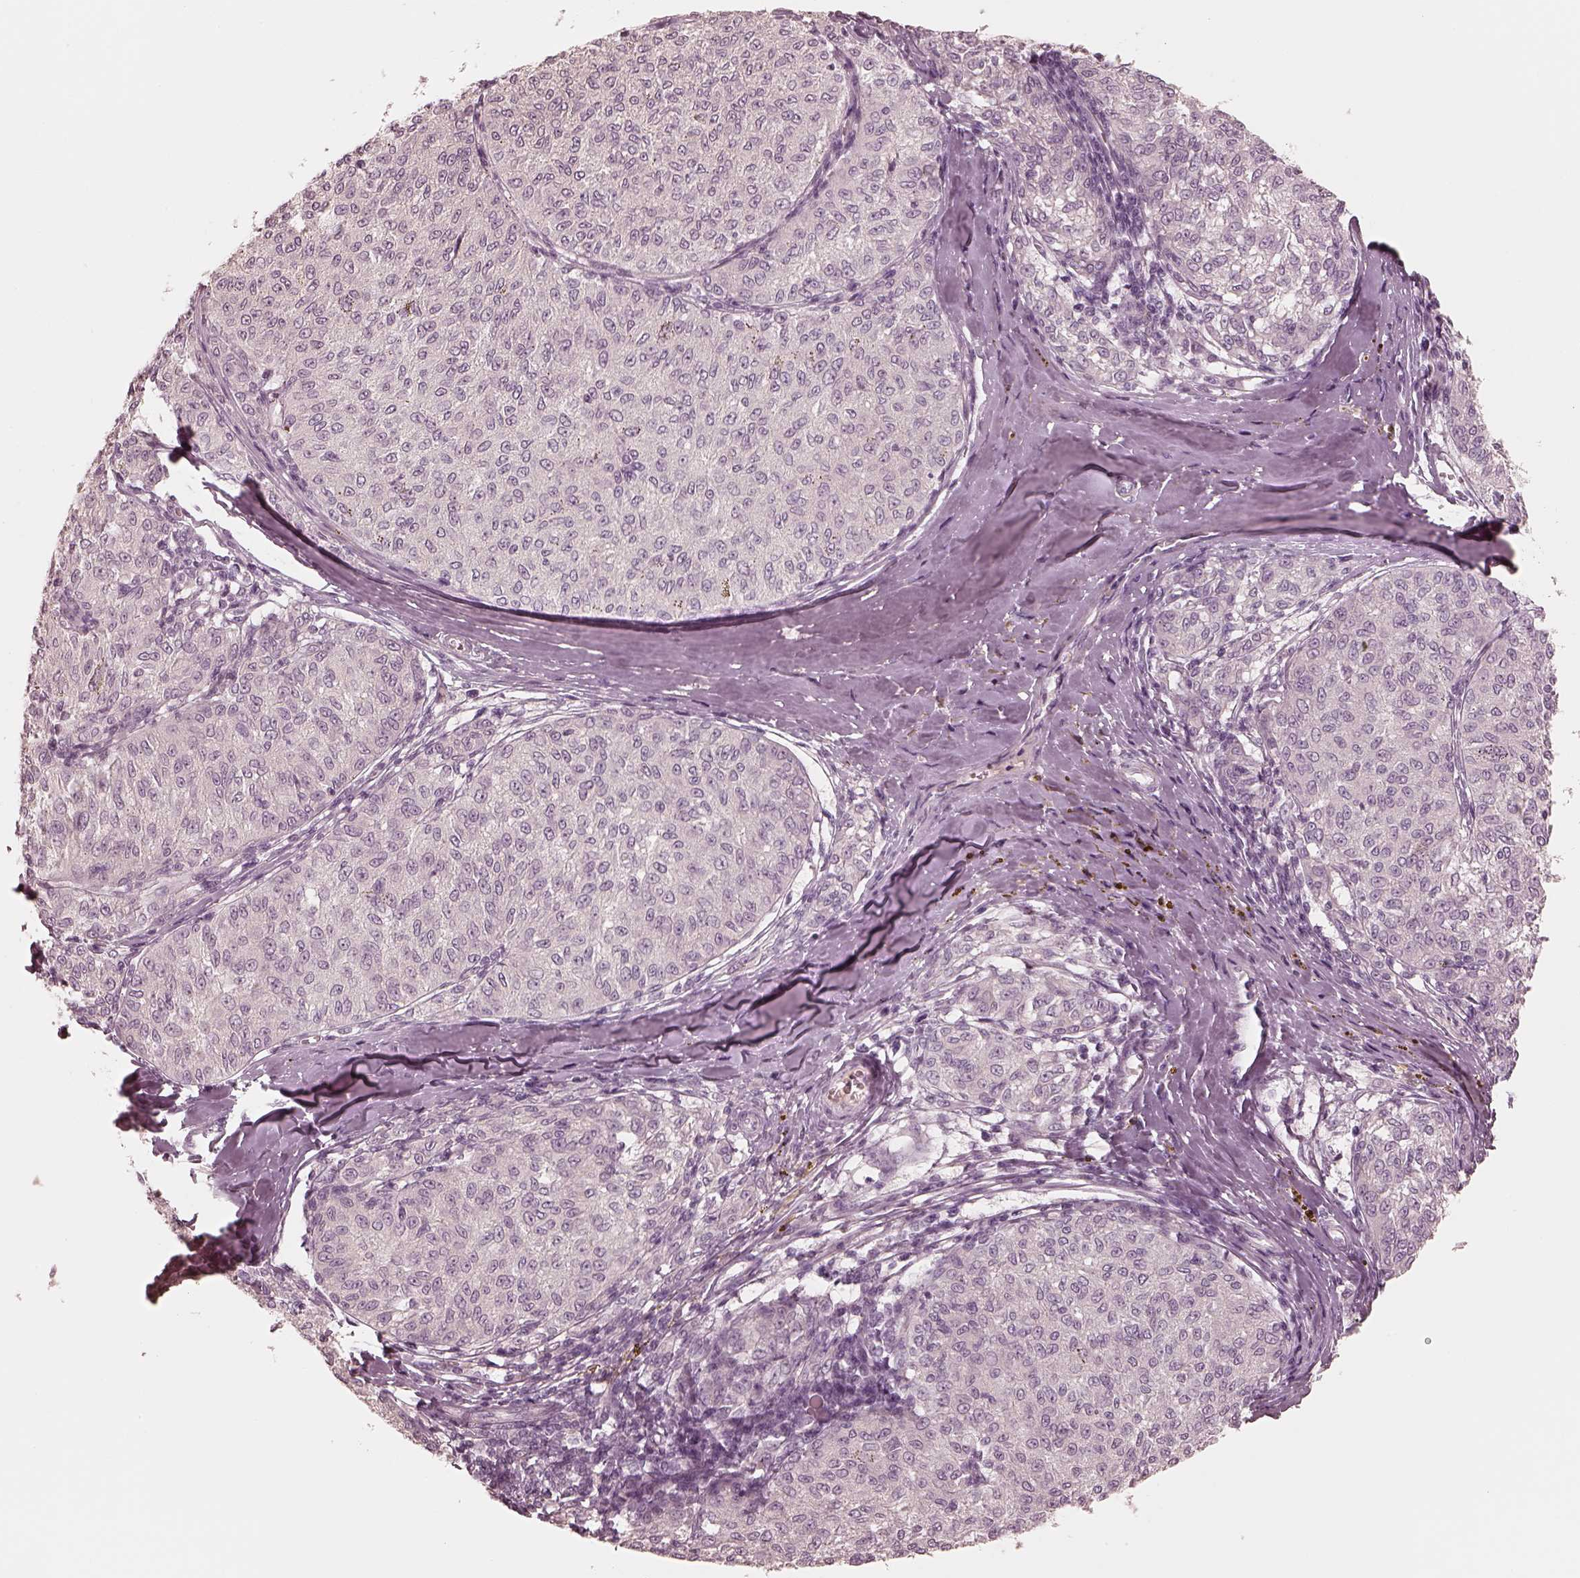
{"staining": {"intensity": "negative", "quantity": "none", "location": "none"}, "tissue": "melanoma", "cell_type": "Tumor cells", "image_type": "cancer", "snomed": [{"axis": "morphology", "description": "Malignant melanoma, NOS"}, {"axis": "topography", "description": "Skin"}], "caption": "The photomicrograph shows no staining of tumor cells in melanoma. The staining was performed using DAB to visualize the protein expression in brown, while the nuclei were stained in blue with hematoxylin (Magnification: 20x).", "gene": "CALR3", "patient": {"sex": "female", "age": 72}}